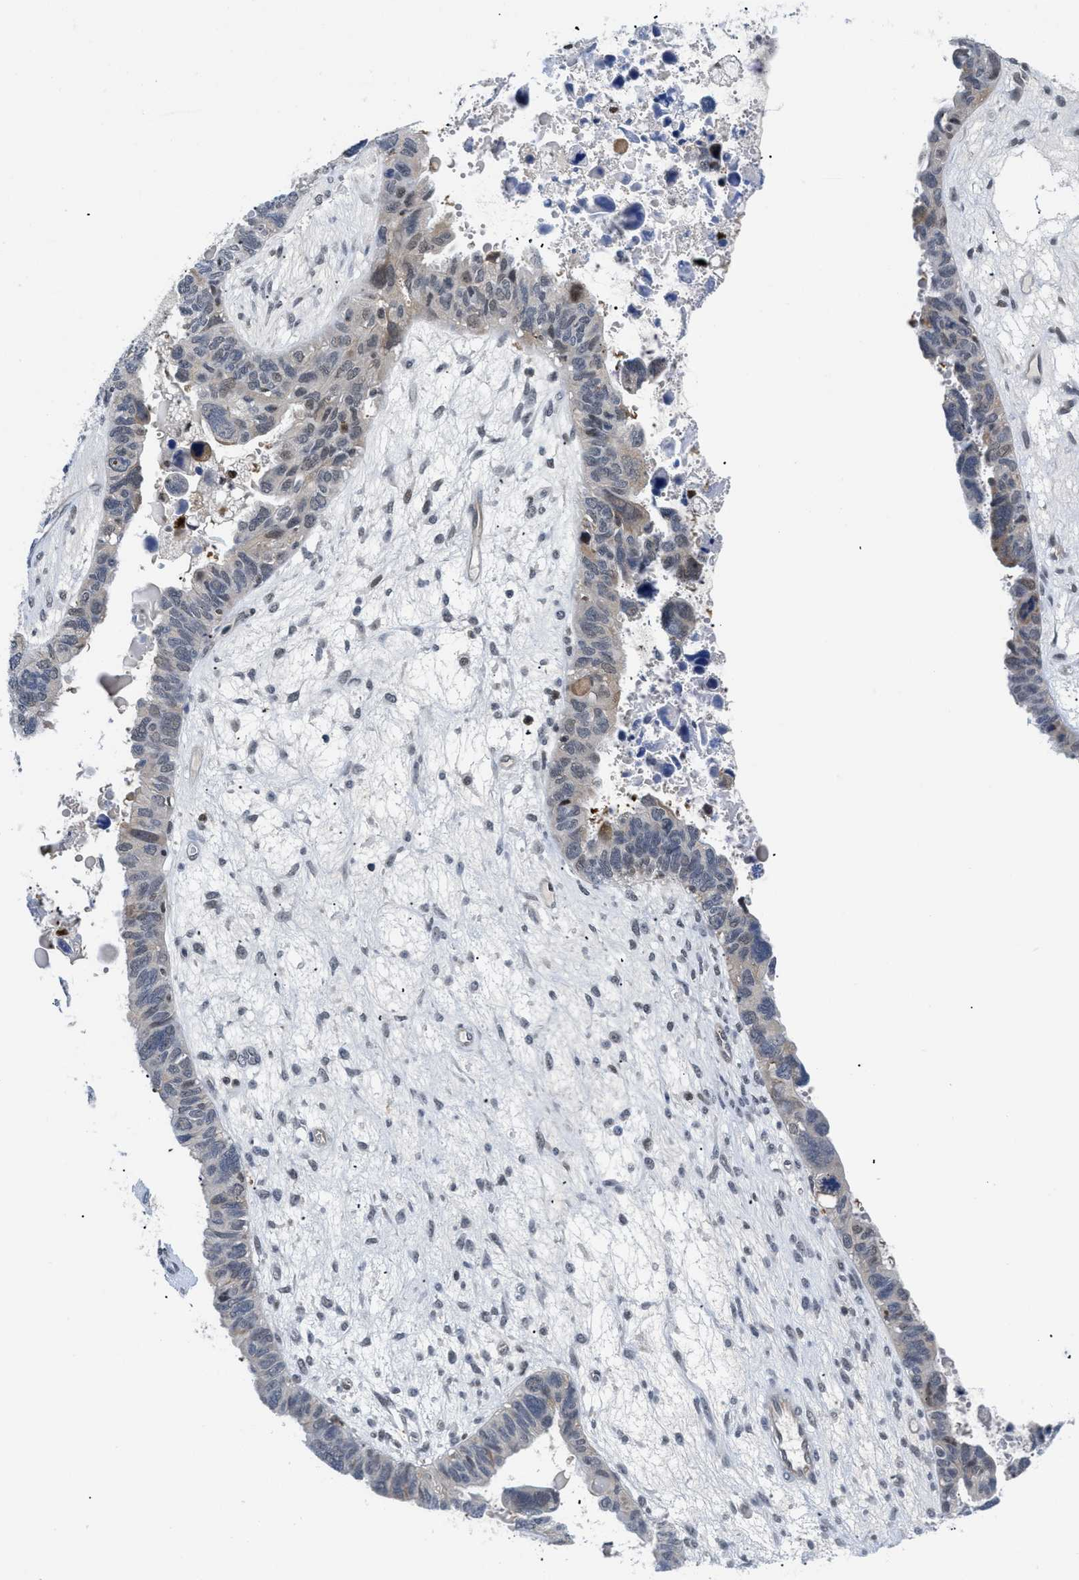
{"staining": {"intensity": "weak", "quantity": "<25%", "location": "nuclear"}, "tissue": "ovarian cancer", "cell_type": "Tumor cells", "image_type": "cancer", "snomed": [{"axis": "morphology", "description": "Cystadenocarcinoma, serous, NOS"}, {"axis": "topography", "description": "Ovary"}], "caption": "A high-resolution photomicrograph shows immunohistochemistry (IHC) staining of ovarian cancer, which exhibits no significant staining in tumor cells.", "gene": "SLC29A2", "patient": {"sex": "female", "age": 79}}